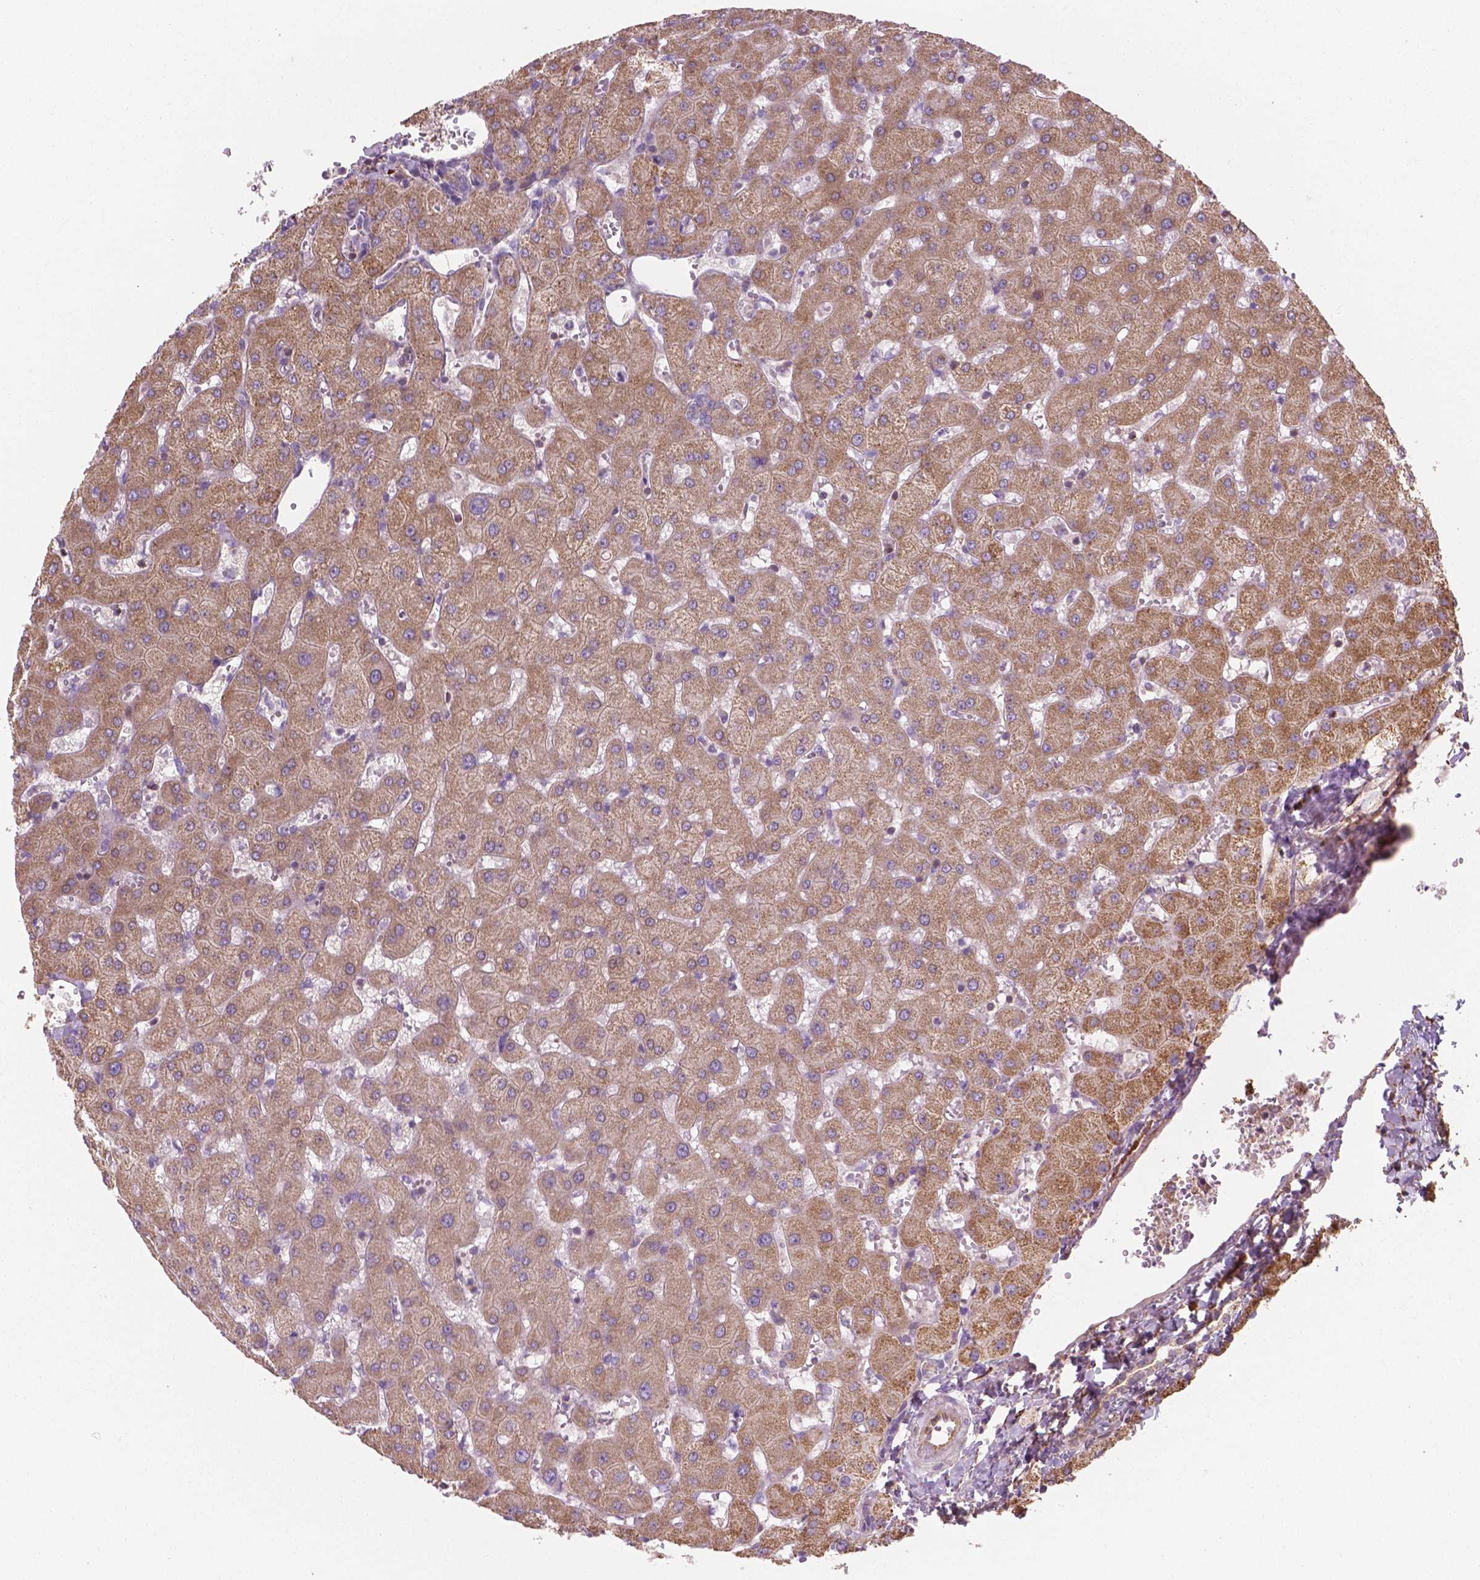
{"staining": {"intensity": "weak", "quantity": "25%-75%", "location": "cytoplasmic/membranous"}, "tissue": "liver", "cell_type": "Cholangiocytes", "image_type": "normal", "snomed": [{"axis": "morphology", "description": "Normal tissue, NOS"}, {"axis": "topography", "description": "Liver"}], "caption": "Immunohistochemistry micrograph of normal liver: liver stained using immunohistochemistry shows low levels of weak protein expression localized specifically in the cytoplasmic/membranous of cholangiocytes, appearing as a cytoplasmic/membranous brown color.", "gene": "TCAF1", "patient": {"sex": "female", "age": 63}}